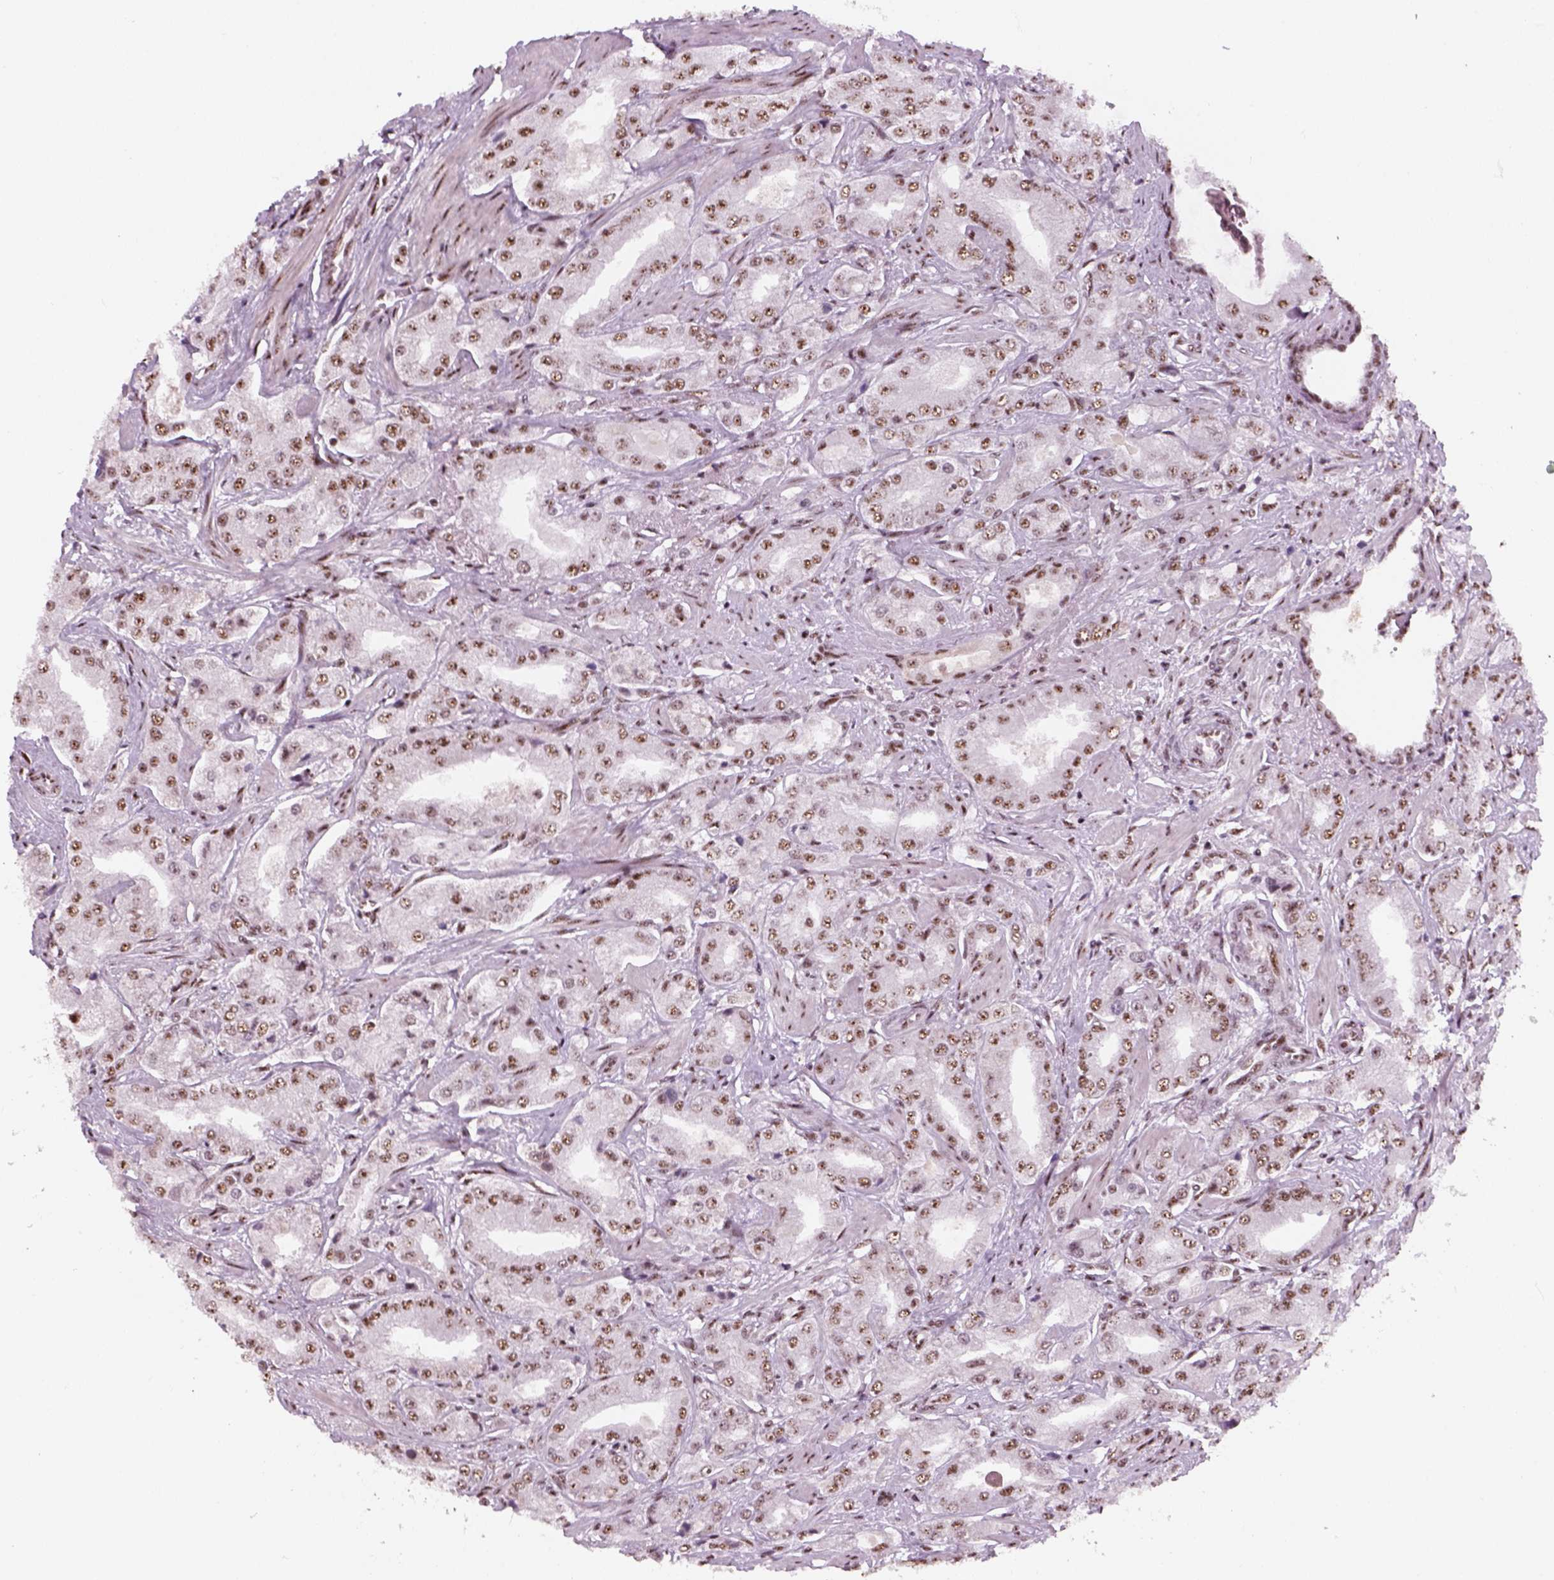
{"staining": {"intensity": "moderate", "quantity": ">75%", "location": "nuclear"}, "tissue": "prostate cancer", "cell_type": "Tumor cells", "image_type": "cancer", "snomed": [{"axis": "morphology", "description": "Adenocarcinoma, Low grade"}, {"axis": "topography", "description": "Prostate"}], "caption": "This image demonstrates immunohistochemistry staining of prostate low-grade adenocarcinoma, with medium moderate nuclear expression in approximately >75% of tumor cells.", "gene": "GTF2F1", "patient": {"sex": "male", "age": 60}}